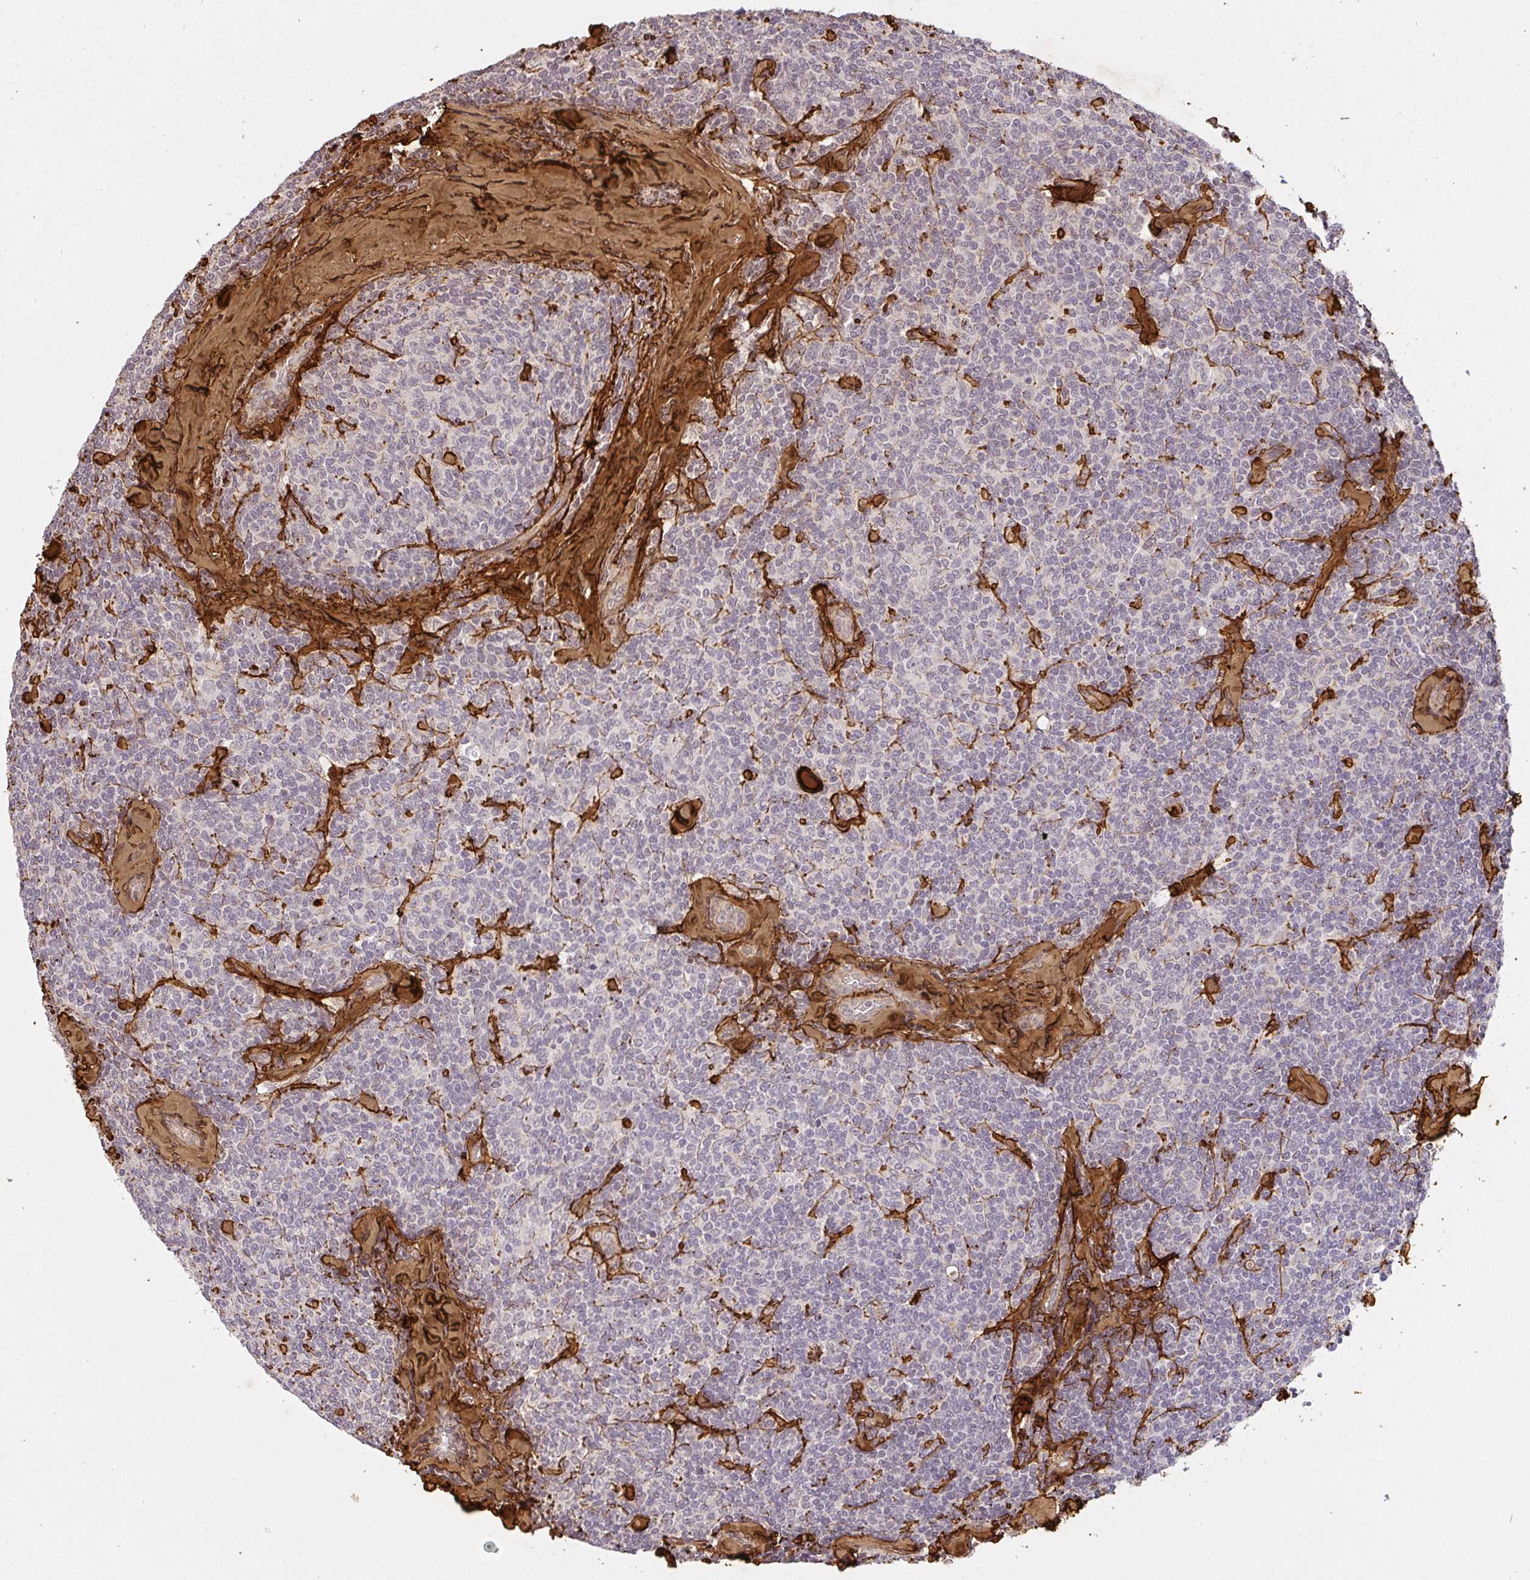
{"staining": {"intensity": "negative", "quantity": "none", "location": "none"}, "tissue": "lymphoma", "cell_type": "Tumor cells", "image_type": "cancer", "snomed": [{"axis": "morphology", "description": "Malignant lymphoma, non-Hodgkin's type, Low grade"}, {"axis": "topography", "description": "Lymph node"}], "caption": "Tumor cells are negative for protein expression in human lymphoma.", "gene": "COL3A1", "patient": {"sex": "female", "age": 56}}